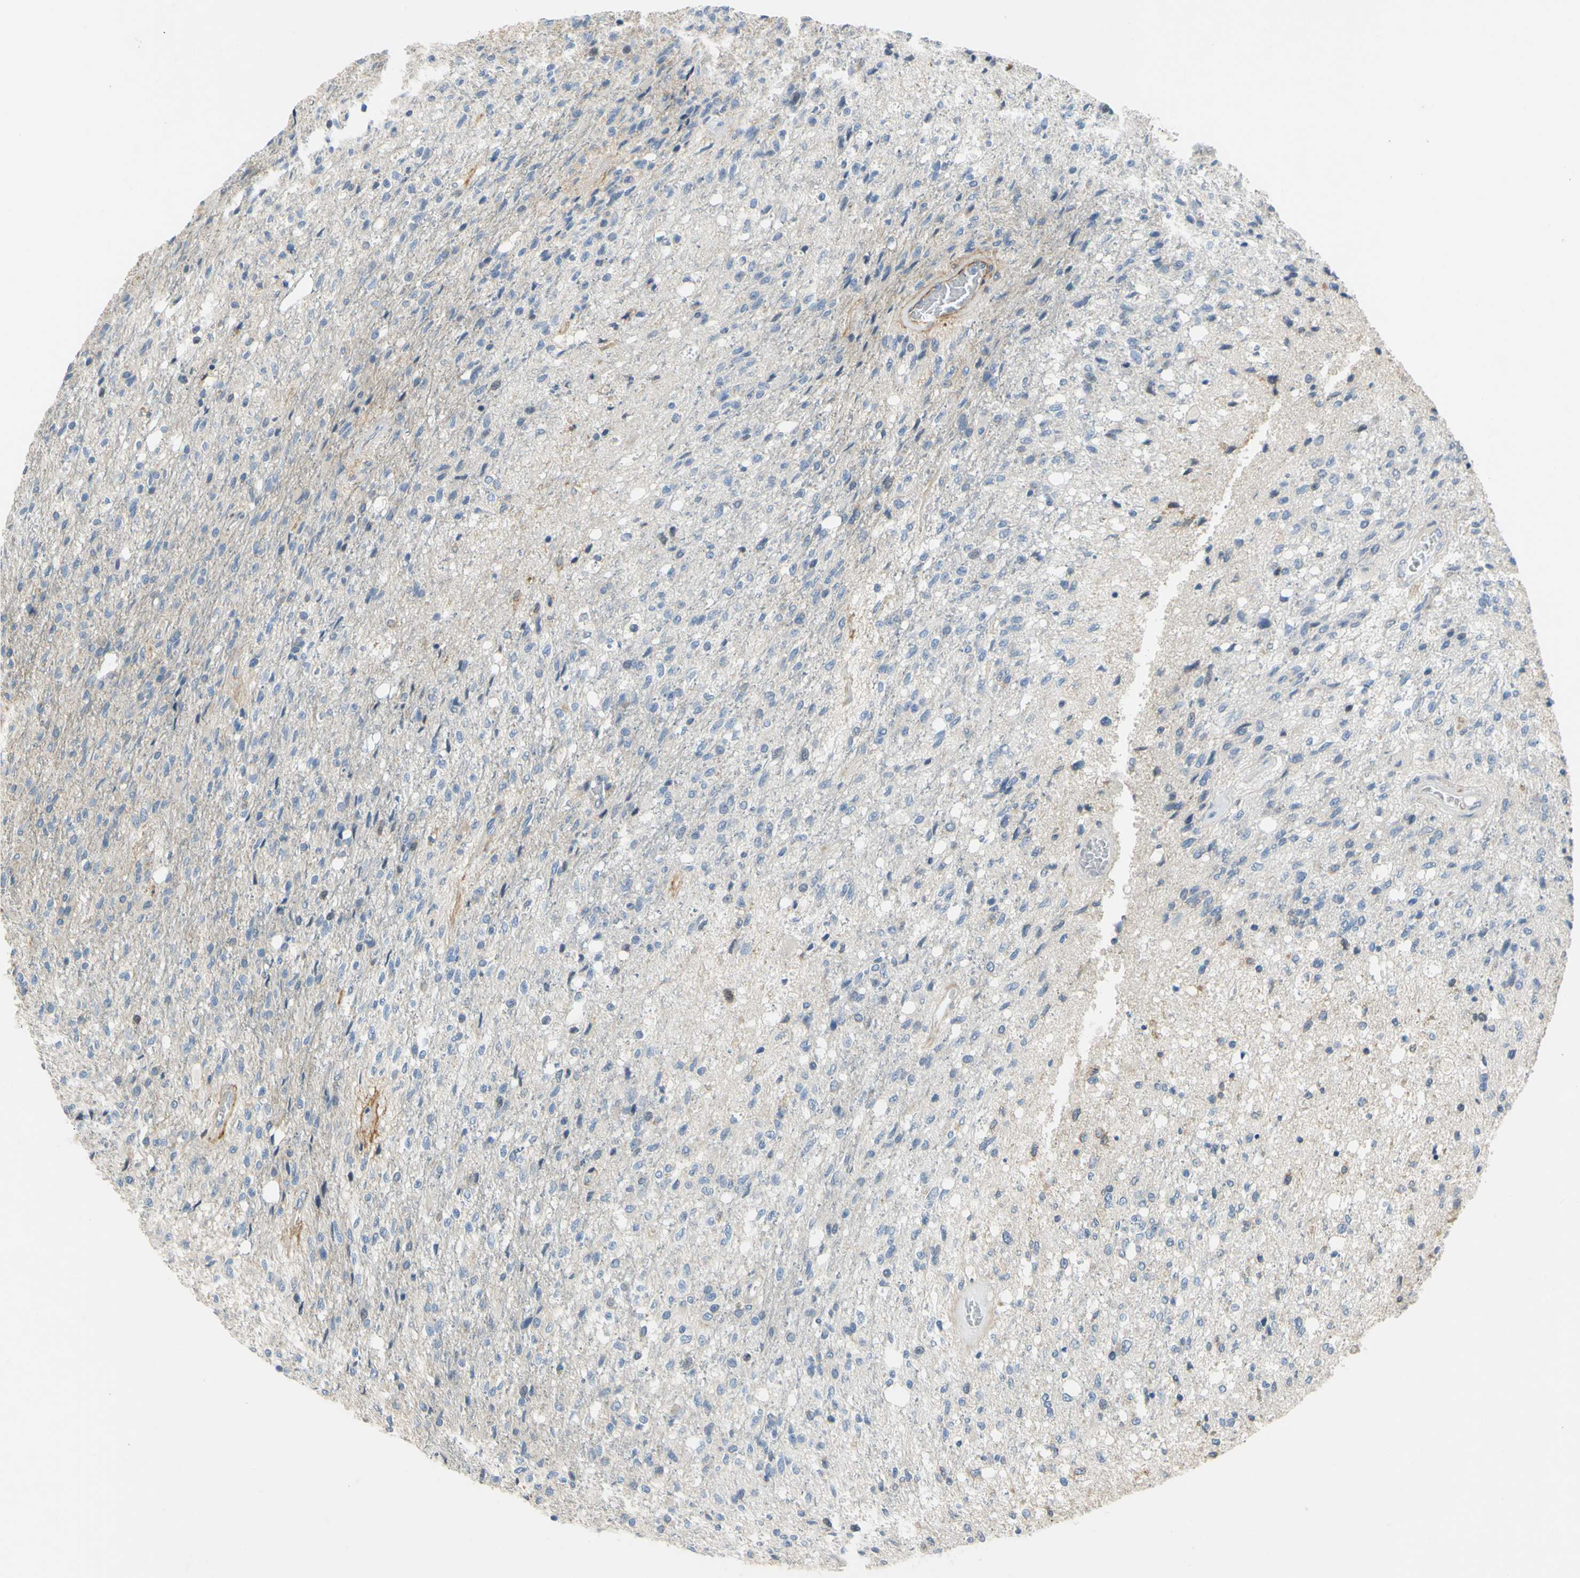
{"staining": {"intensity": "negative", "quantity": "none", "location": "none"}, "tissue": "glioma", "cell_type": "Tumor cells", "image_type": "cancer", "snomed": [{"axis": "morphology", "description": "Normal tissue, NOS"}, {"axis": "morphology", "description": "Glioma, malignant, High grade"}, {"axis": "topography", "description": "Cerebral cortex"}], "caption": "IHC of glioma reveals no staining in tumor cells.", "gene": "CCNB2", "patient": {"sex": "male", "age": 77}}